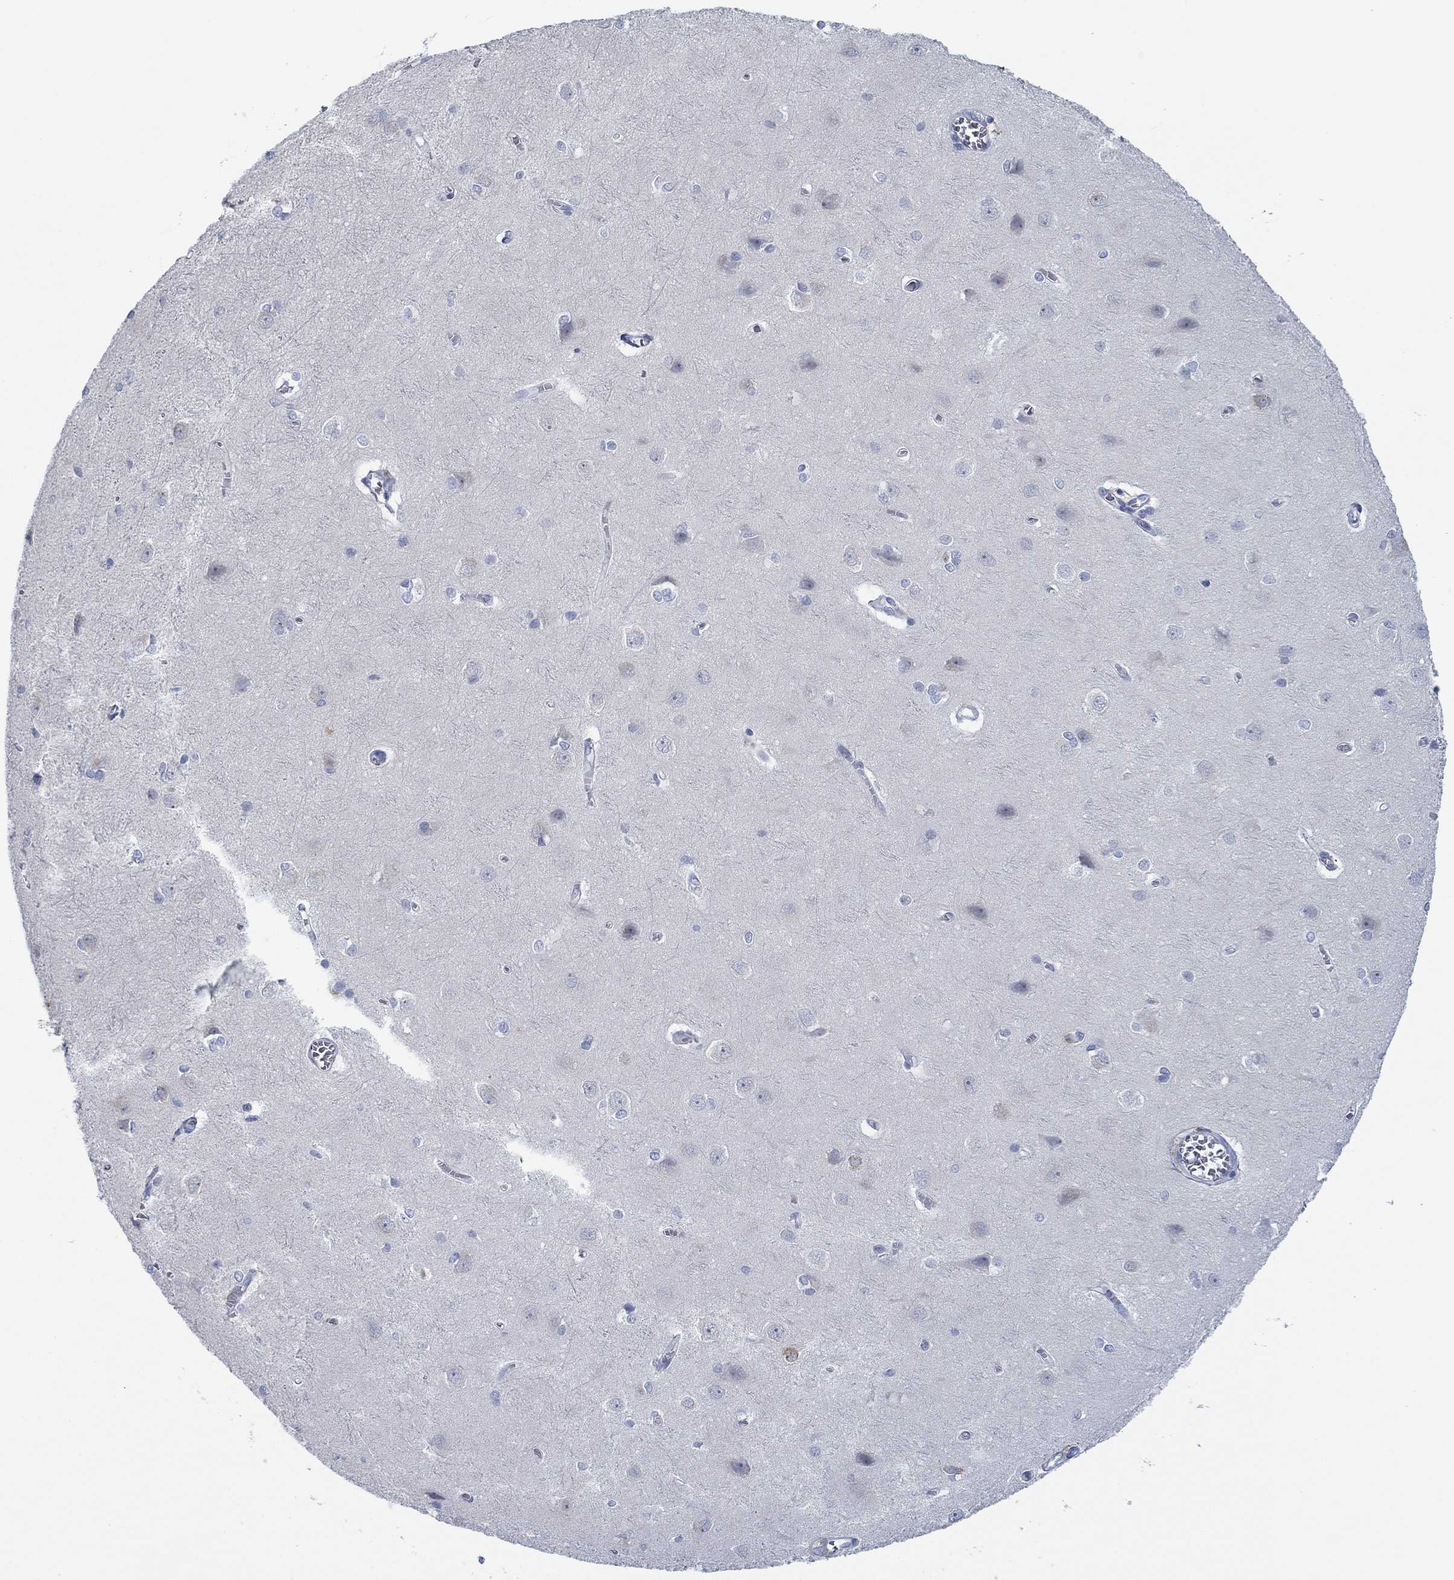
{"staining": {"intensity": "negative", "quantity": "none", "location": "none"}, "tissue": "cerebral cortex", "cell_type": "Endothelial cells", "image_type": "normal", "snomed": [{"axis": "morphology", "description": "Normal tissue, NOS"}, {"axis": "topography", "description": "Cerebral cortex"}], "caption": "IHC image of unremarkable human cerebral cortex stained for a protein (brown), which reveals no staining in endothelial cells.", "gene": "DNAL1", "patient": {"sex": "male", "age": 37}}